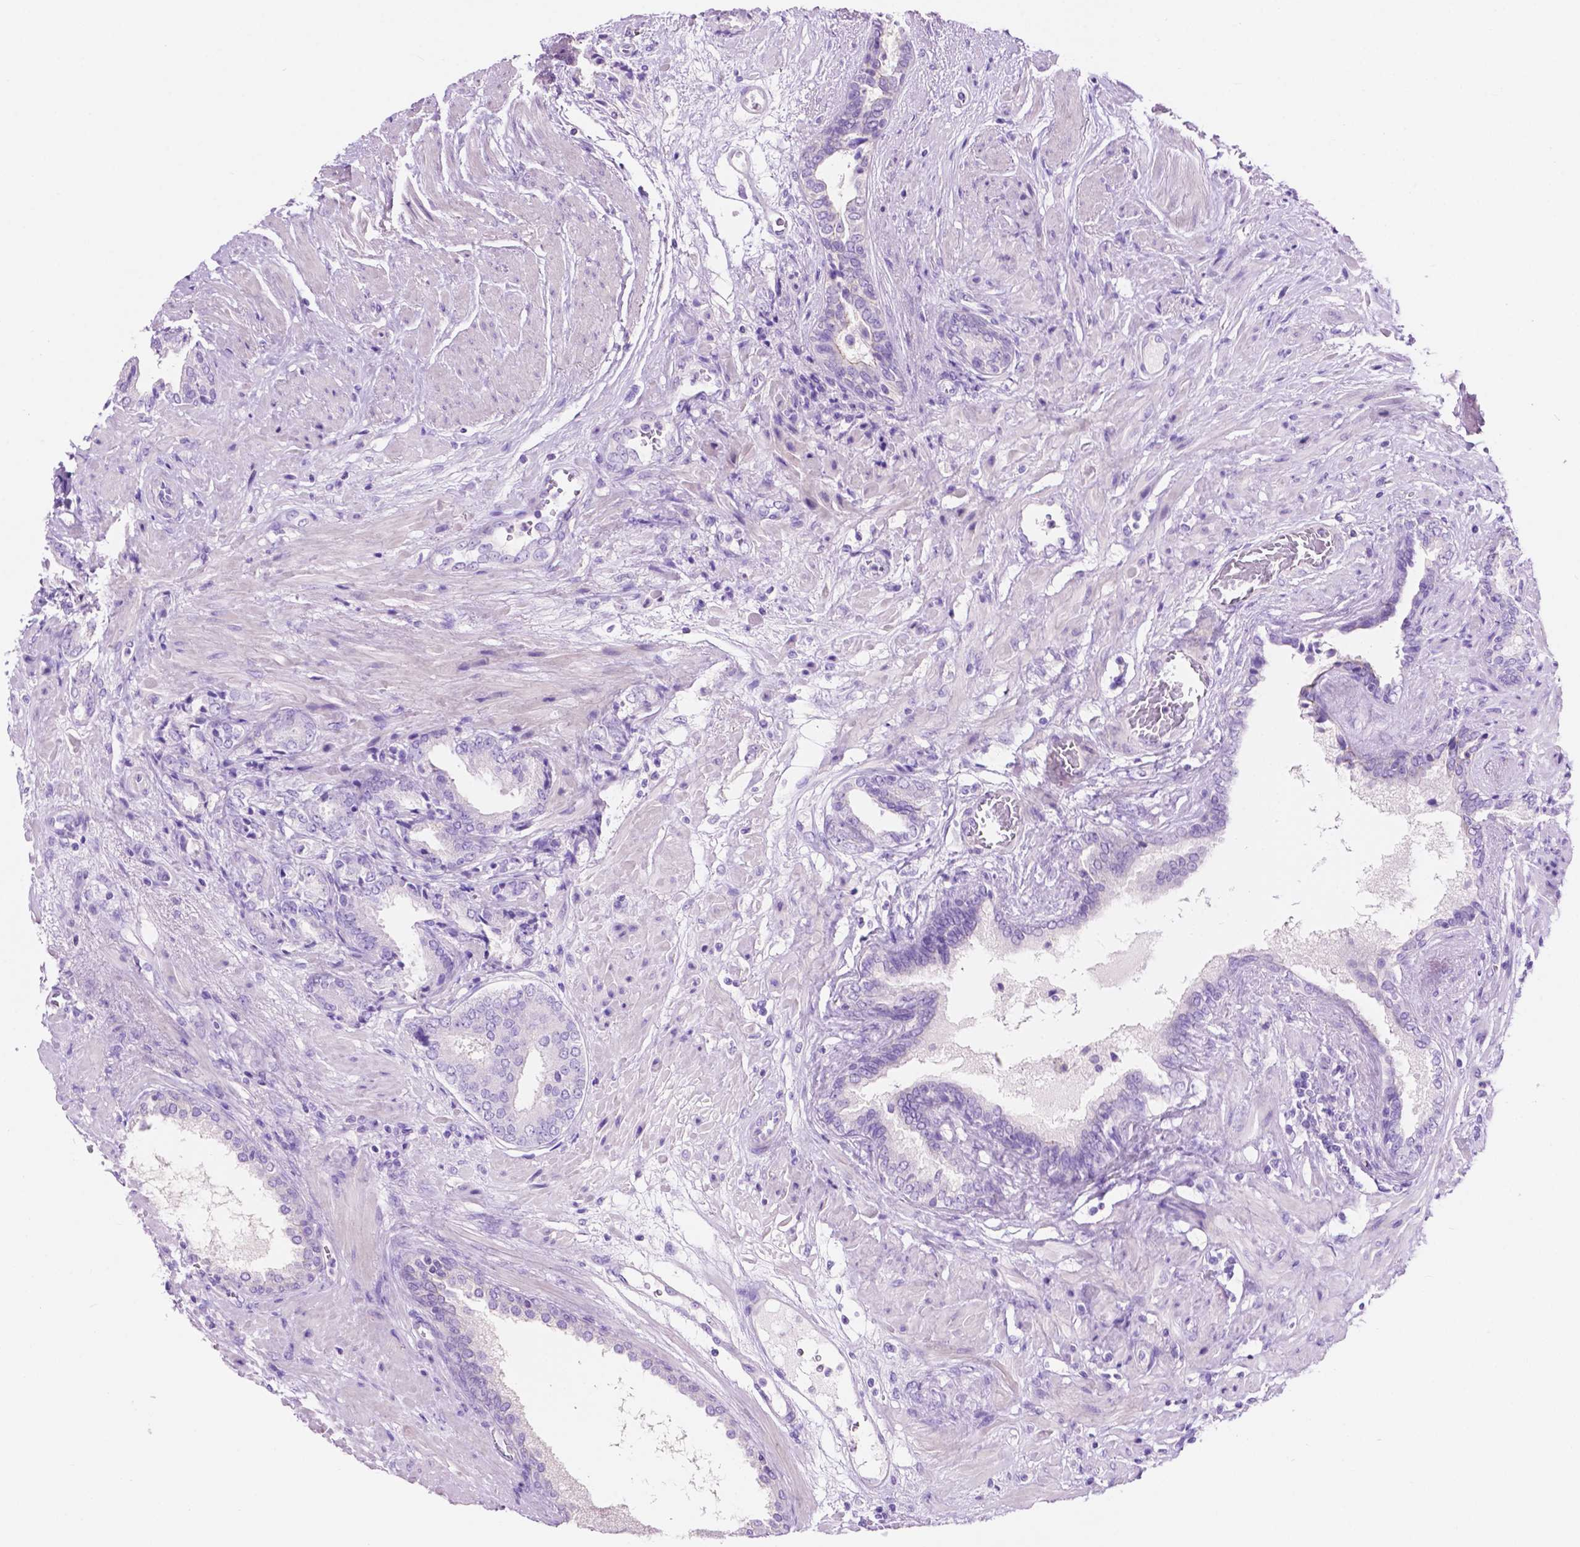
{"staining": {"intensity": "negative", "quantity": "none", "location": "none"}, "tissue": "prostate cancer", "cell_type": "Tumor cells", "image_type": "cancer", "snomed": [{"axis": "morphology", "description": "Adenocarcinoma, High grade"}, {"axis": "topography", "description": "Prostate"}], "caption": "Tumor cells show no significant protein positivity in prostate cancer. (Brightfield microscopy of DAB (3,3'-diaminobenzidine) immunohistochemistry at high magnification).", "gene": "IGFN1", "patient": {"sex": "male", "age": 56}}